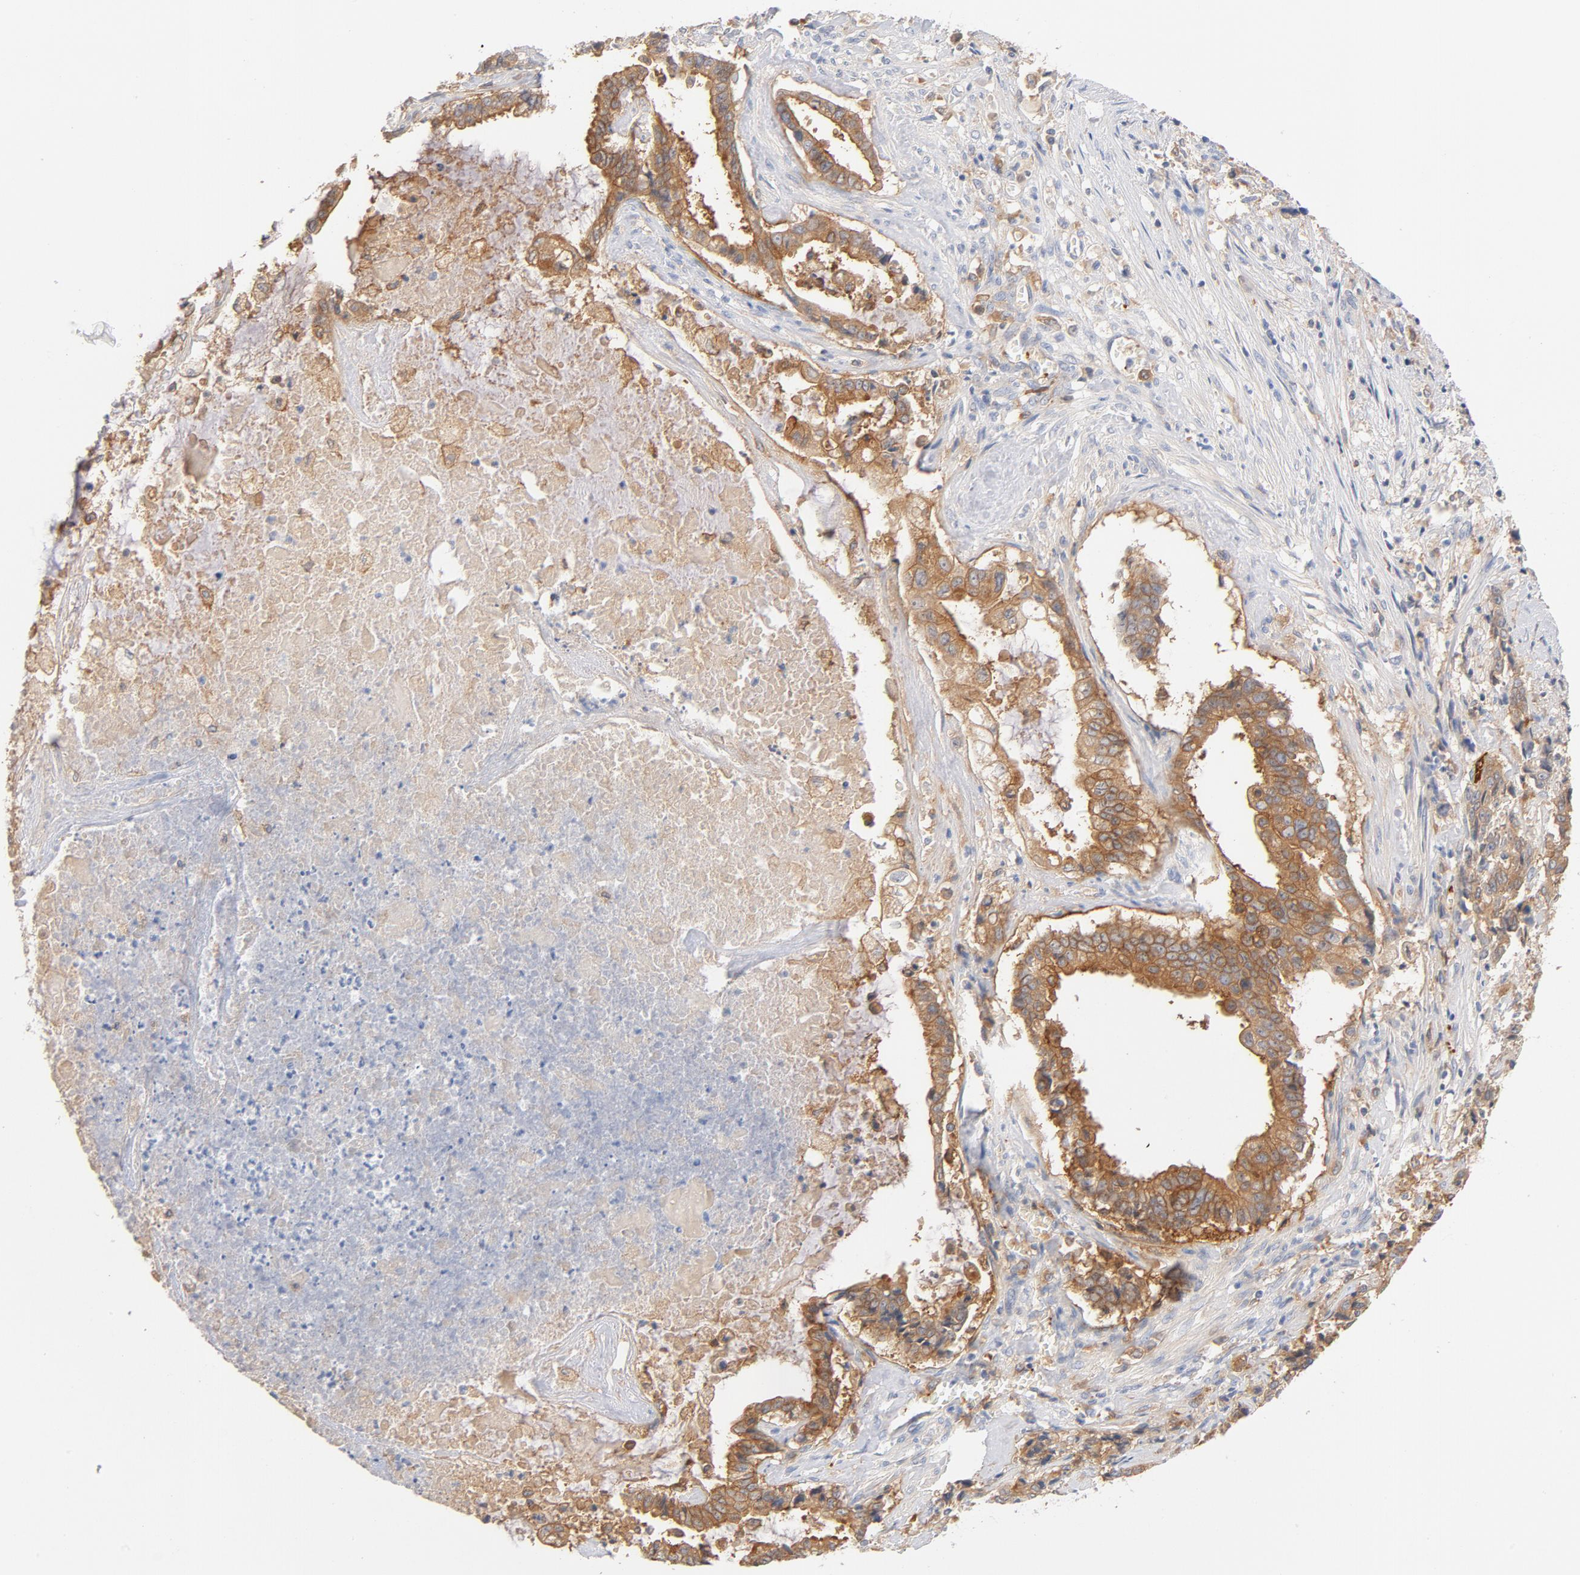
{"staining": {"intensity": "moderate", "quantity": ">75%", "location": "cytoplasmic/membranous"}, "tissue": "liver cancer", "cell_type": "Tumor cells", "image_type": "cancer", "snomed": [{"axis": "morphology", "description": "Cholangiocarcinoma"}, {"axis": "topography", "description": "Liver"}], "caption": "Protein analysis of liver cancer tissue reveals moderate cytoplasmic/membranous expression in about >75% of tumor cells.", "gene": "SRC", "patient": {"sex": "male", "age": 57}}